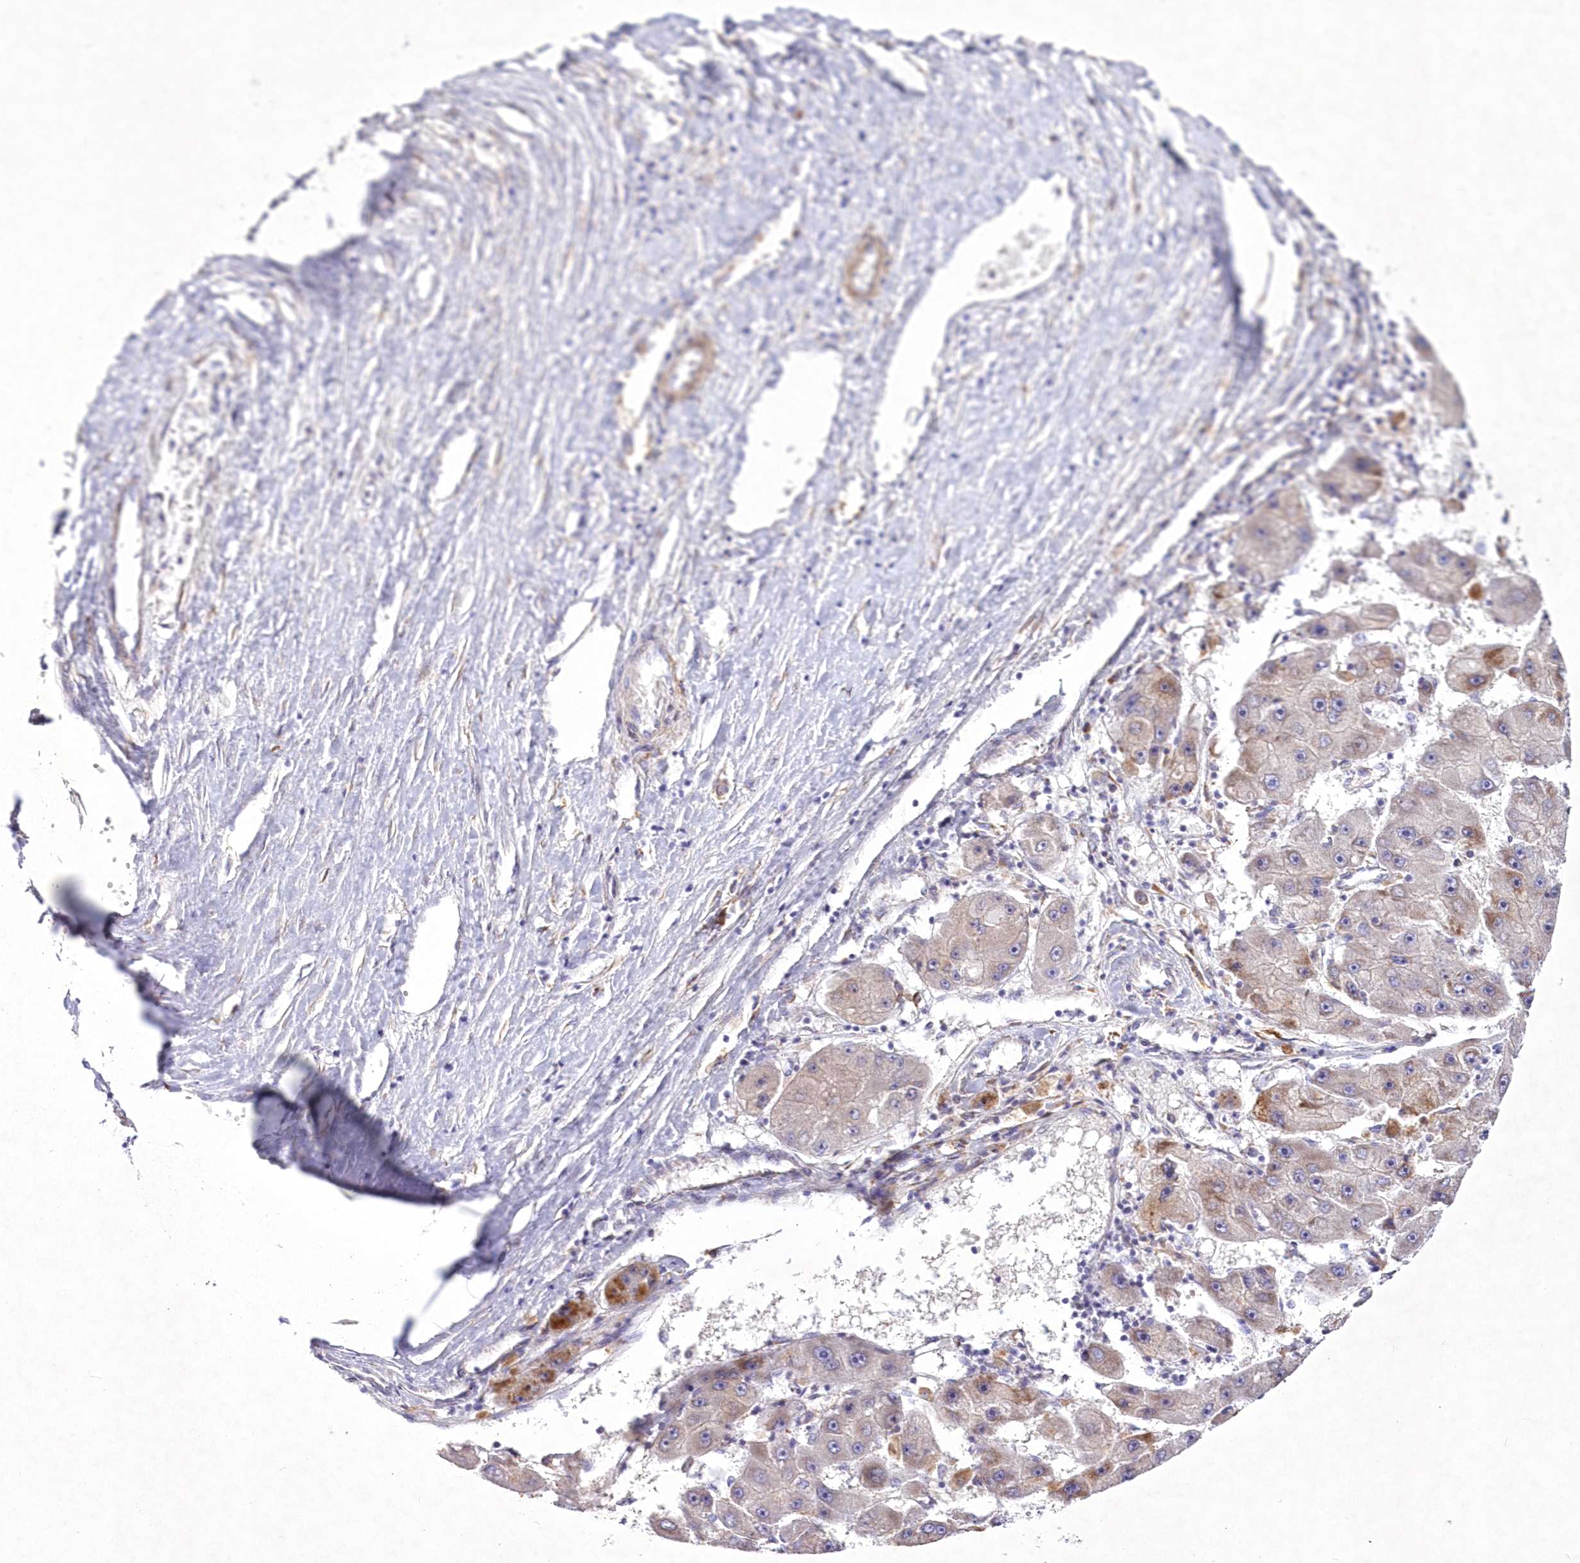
{"staining": {"intensity": "moderate", "quantity": "<25%", "location": "cytoplasmic/membranous"}, "tissue": "liver cancer", "cell_type": "Tumor cells", "image_type": "cancer", "snomed": [{"axis": "morphology", "description": "Carcinoma, Hepatocellular, NOS"}, {"axis": "topography", "description": "Liver"}], "caption": "An IHC micrograph of neoplastic tissue is shown. Protein staining in brown labels moderate cytoplasmic/membranous positivity in hepatocellular carcinoma (liver) within tumor cells.", "gene": "ARFGEF3", "patient": {"sex": "female", "age": 61}}